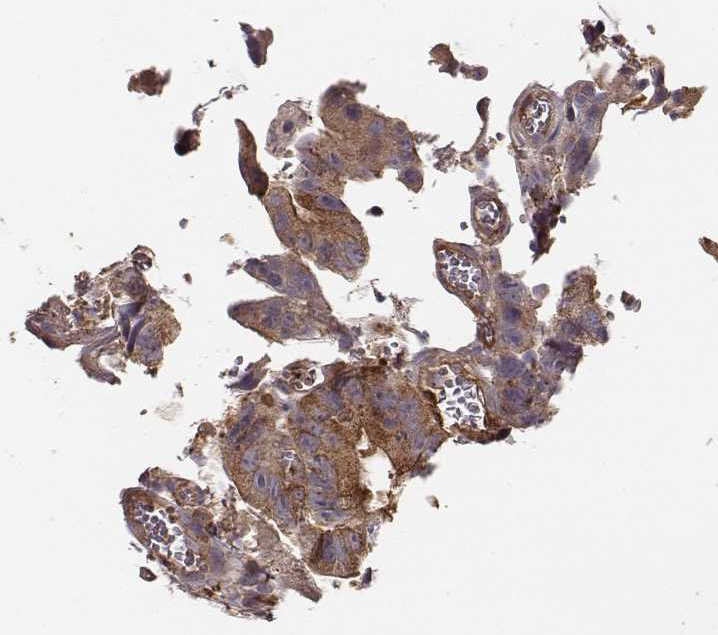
{"staining": {"intensity": "moderate", "quantity": ">75%", "location": "cytoplasmic/membranous"}, "tissue": "colorectal cancer", "cell_type": "Tumor cells", "image_type": "cancer", "snomed": [{"axis": "morphology", "description": "Adenocarcinoma, NOS"}, {"axis": "topography", "description": "Colon"}], "caption": "Immunohistochemistry of colorectal cancer (adenocarcinoma) demonstrates medium levels of moderate cytoplasmic/membranous staining in about >75% of tumor cells.", "gene": "VPS26A", "patient": {"sex": "female", "age": 86}}